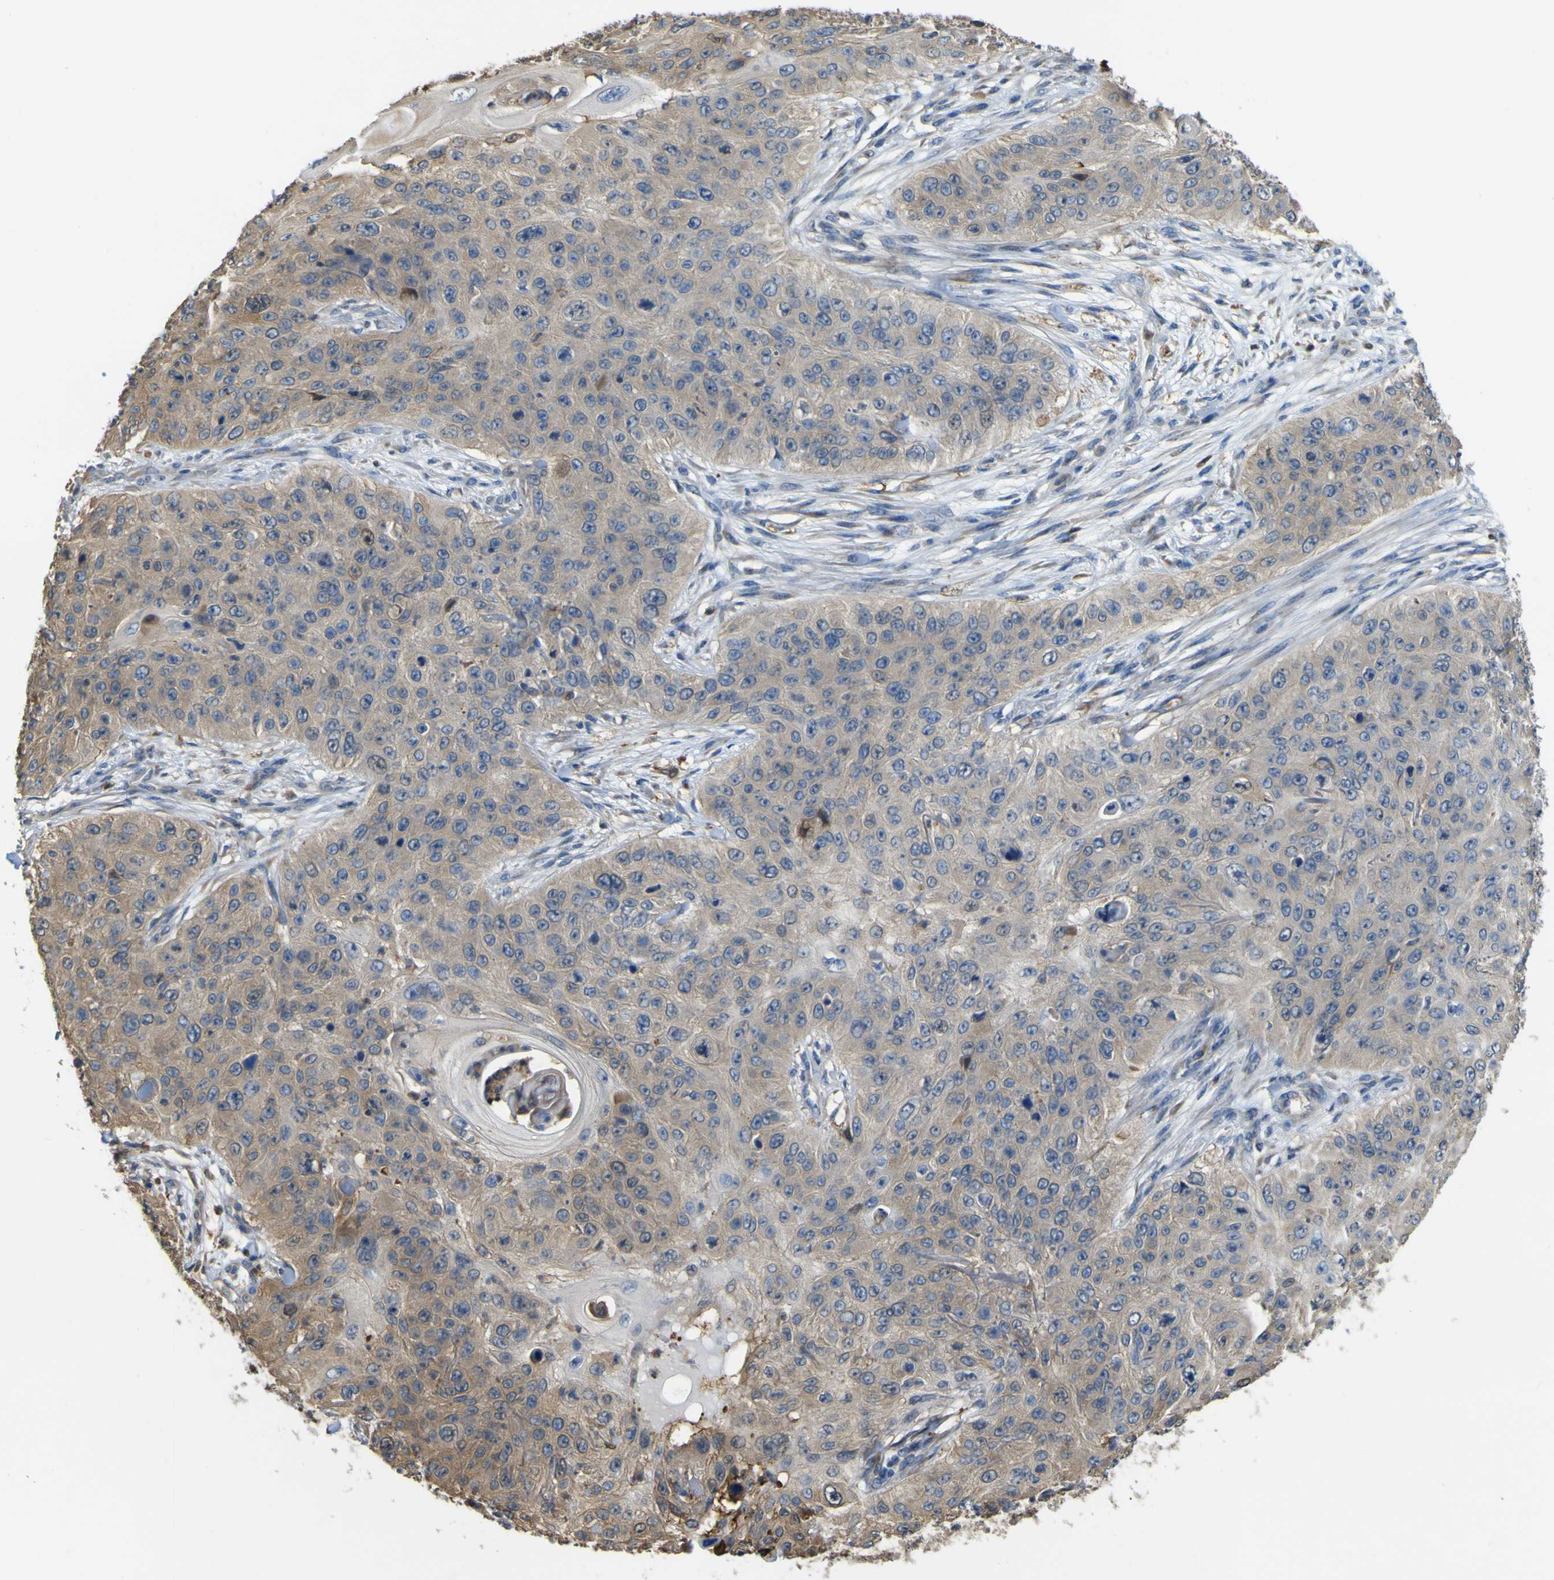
{"staining": {"intensity": "moderate", "quantity": ">75%", "location": "cytoplasmic/membranous"}, "tissue": "skin cancer", "cell_type": "Tumor cells", "image_type": "cancer", "snomed": [{"axis": "morphology", "description": "Squamous cell carcinoma, NOS"}, {"axis": "topography", "description": "Skin"}], "caption": "Protein positivity by immunohistochemistry demonstrates moderate cytoplasmic/membranous positivity in approximately >75% of tumor cells in skin cancer (squamous cell carcinoma). The protein is stained brown, and the nuclei are stained in blue (DAB IHC with brightfield microscopy, high magnification).", "gene": "ABHD3", "patient": {"sex": "female", "age": 80}}